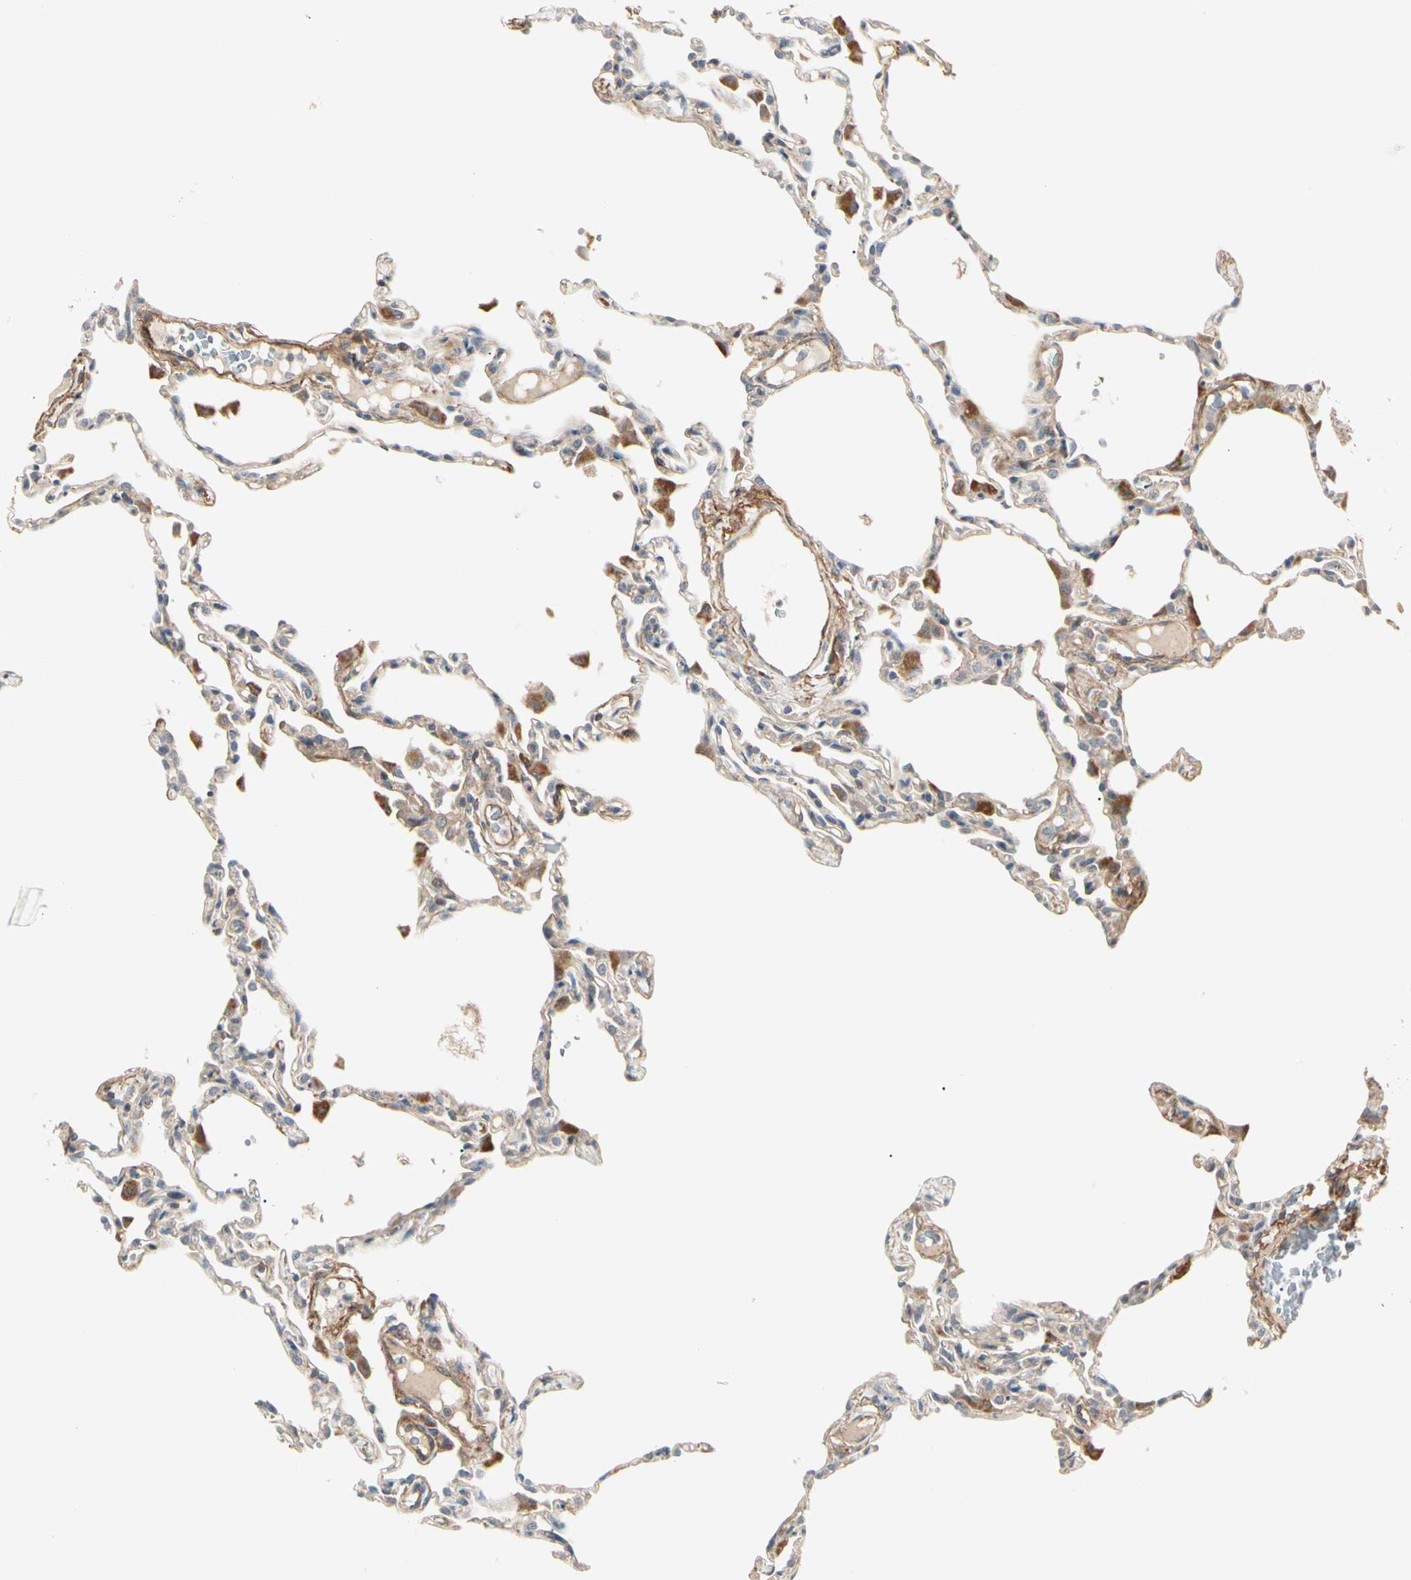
{"staining": {"intensity": "moderate", "quantity": ">75%", "location": "cytoplasmic/membranous"}, "tissue": "lung", "cell_type": "Alveolar cells", "image_type": "normal", "snomed": [{"axis": "morphology", "description": "Normal tissue, NOS"}, {"axis": "topography", "description": "Lung"}], "caption": "Immunohistochemical staining of benign lung demonstrates moderate cytoplasmic/membranous protein positivity in about >75% of alveolar cells. The staining was performed using DAB, with brown indicating positive protein expression. Nuclei are stained blue with hematoxylin.", "gene": "F2R", "patient": {"sex": "female", "age": 49}}